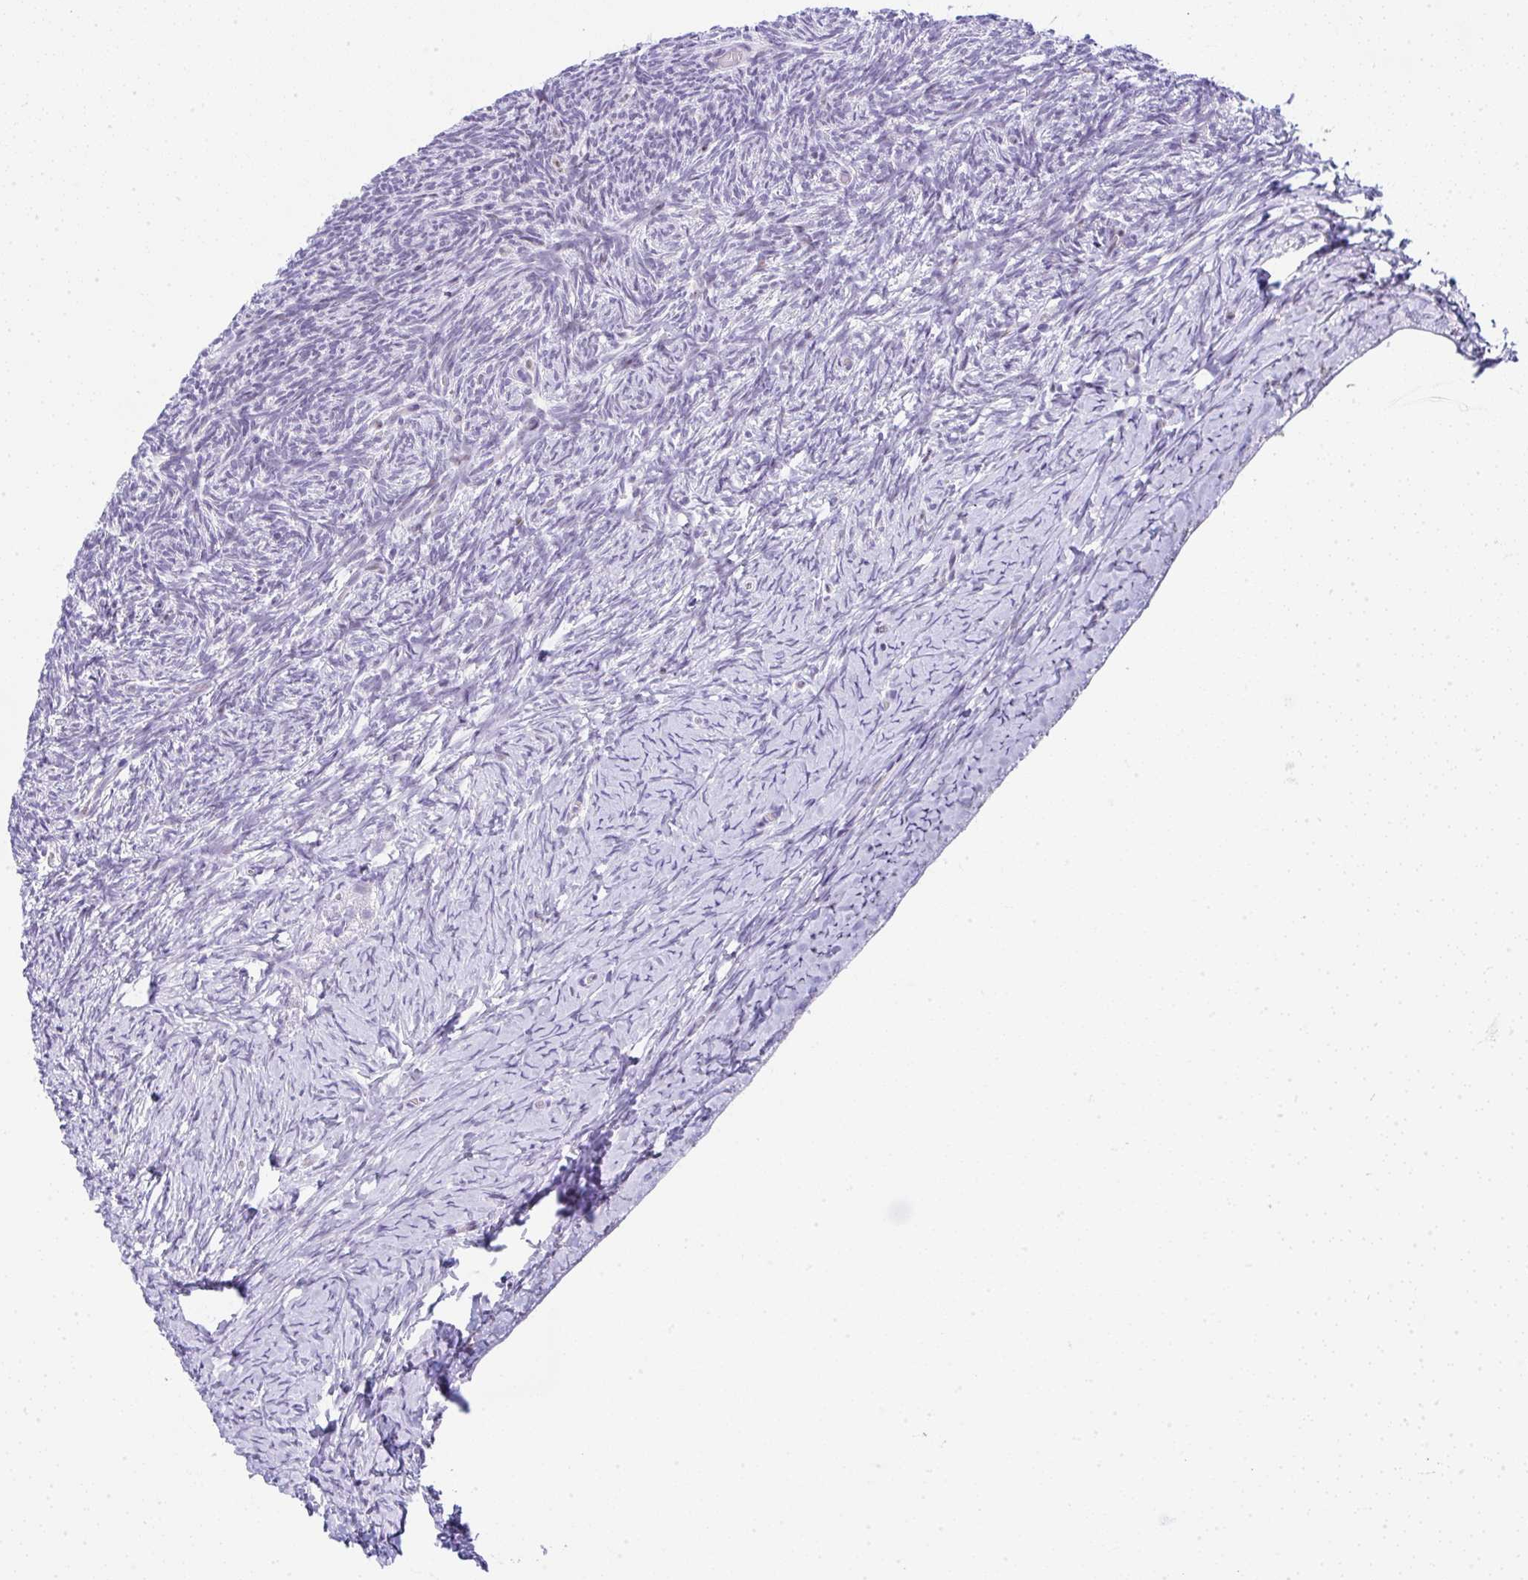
{"staining": {"intensity": "negative", "quantity": "none", "location": "none"}, "tissue": "ovary", "cell_type": "Follicle cells", "image_type": "normal", "snomed": [{"axis": "morphology", "description": "Normal tissue, NOS"}, {"axis": "topography", "description": "Ovary"}], "caption": "An image of human ovary is negative for staining in follicle cells. (Stains: DAB (3,3'-diaminobenzidine) immunohistochemistry (IHC) with hematoxylin counter stain, Microscopy: brightfield microscopy at high magnification).", "gene": "NR1D2", "patient": {"sex": "female", "age": 39}}